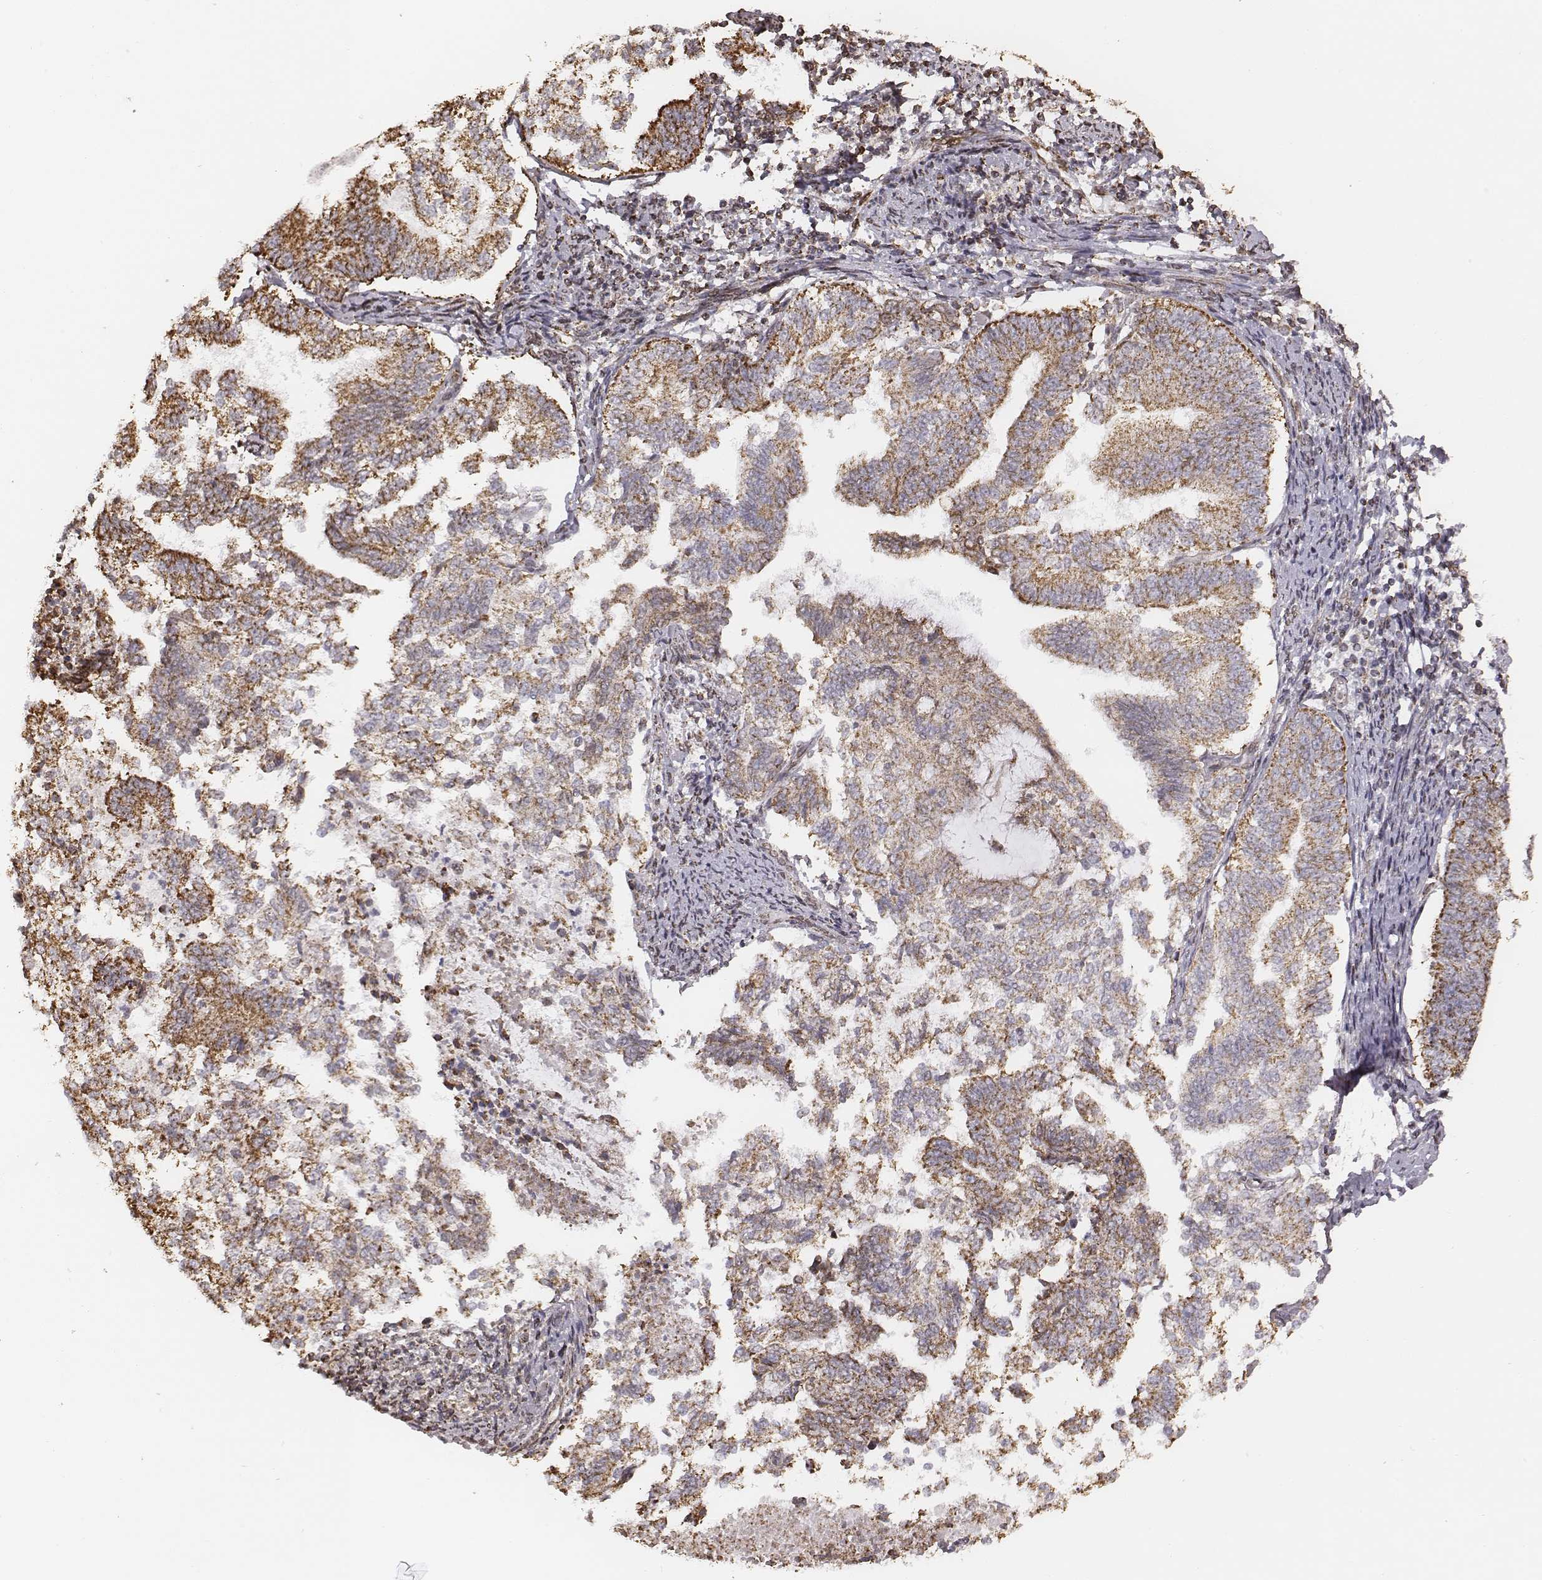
{"staining": {"intensity": "moderate", "quantity": ">75%", "location": "cytoplasmic/membranous"}, "tissue": "endometrial cancer", "cell_type": "Tumor cells", "image_type": "cancer", "snomed": [{"axis": "morphology", "description": "Adenocarcinoma, NOS"}, {"axis": "topography", "description": "Endometrium"}], "caption": "Moderate cytoplasmic/membranous staining is appreciated in approximately >75% of tumor cells in endometrial adenocarcinoma.", "gene": "ACOT2", "patient": {"sex": "female", "age": 65}}